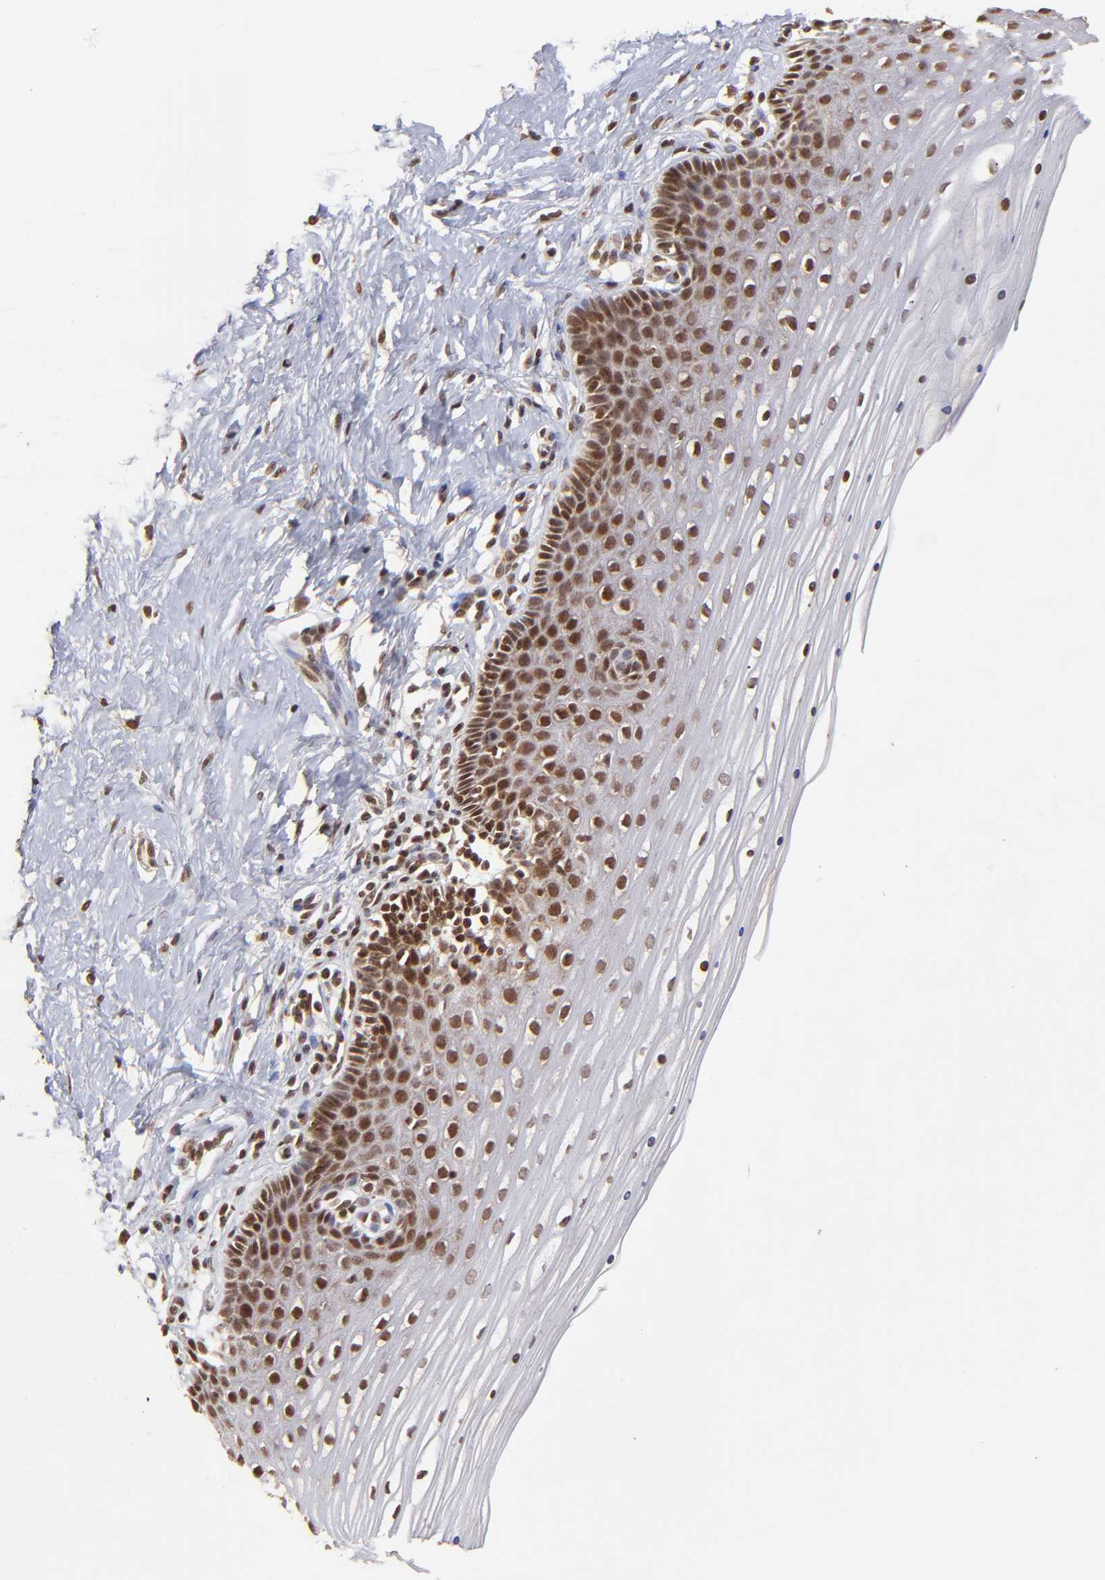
{"staining": {"intensity": "strong", "quantity": ">75%", "location": "cytoplasmic/membranous"}, "tissue": "cervix", "cell_type": "Glandular cells", "image_type": "normal", "snomed": [{"axis": "morphology", "description": "Normal tissue, NOS"}, {"axis": "topography", "description": "Cervix"}], "caption": "Immunohistochemistry photomicrograph of normal cervix stained for a protein (brown), which demonstrates high levels of strong cytoplasmic/membranous expression in approximately >75% of glandular cells.", "gene": "MED15", "patient": {"sex": "female", "age": 39}}